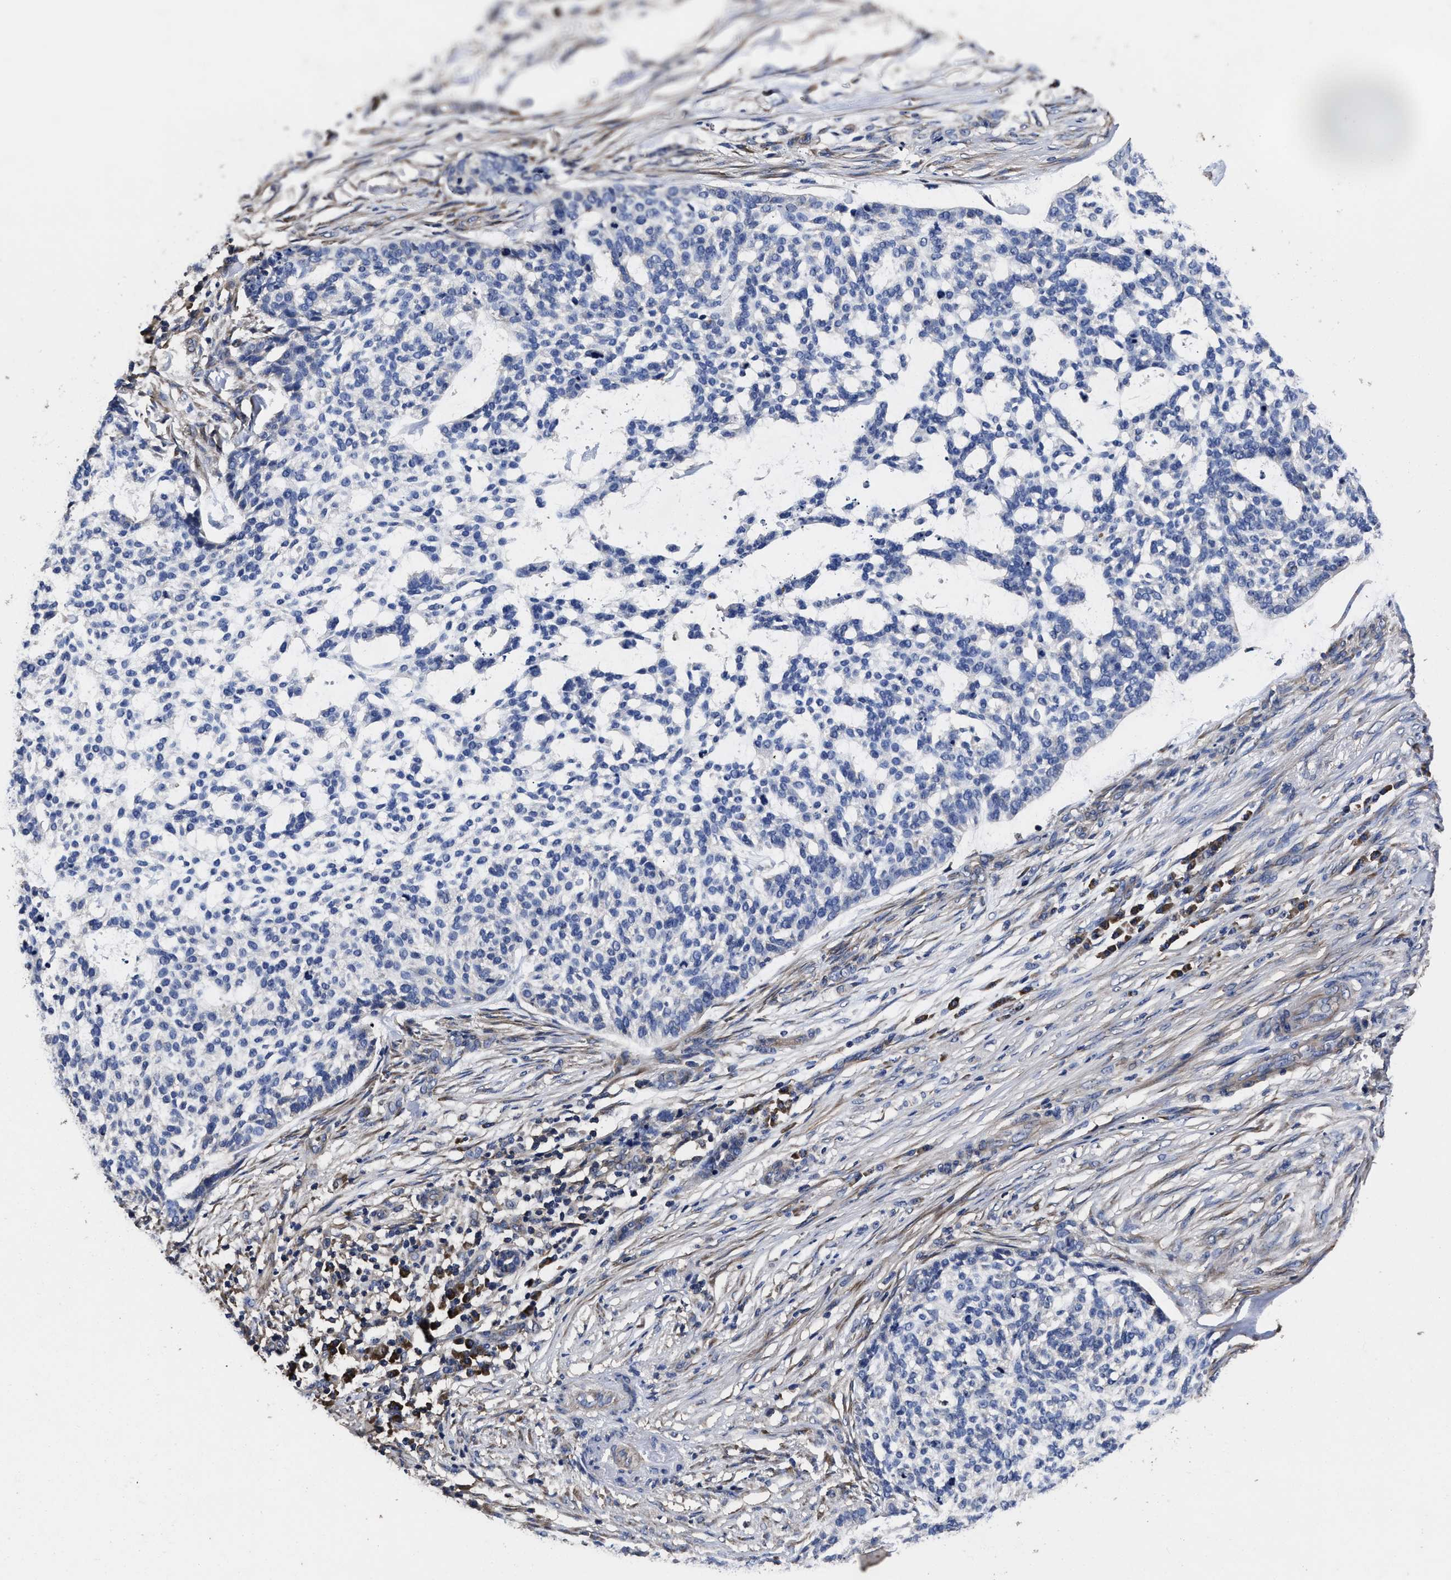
{"staining": {"intensity": "negative", "quantity": "none", "location": "none"}, "tissue": "skin cancer", "cell_type": "Tumor cells", "image_type": "cancer", "snomed": [{"axis": "morphology", "description": "Basal cell carcinoma"}, {"axis": "topography", "description": "Skin"}], "caption": "DAB (3,3'-diaminobenzidine) immunohistochemical staining of skin cancer exhibits no significant positivity in tumor cells.", "gene": "AVEN", "patient": {"sex": "female", "age": 64}}